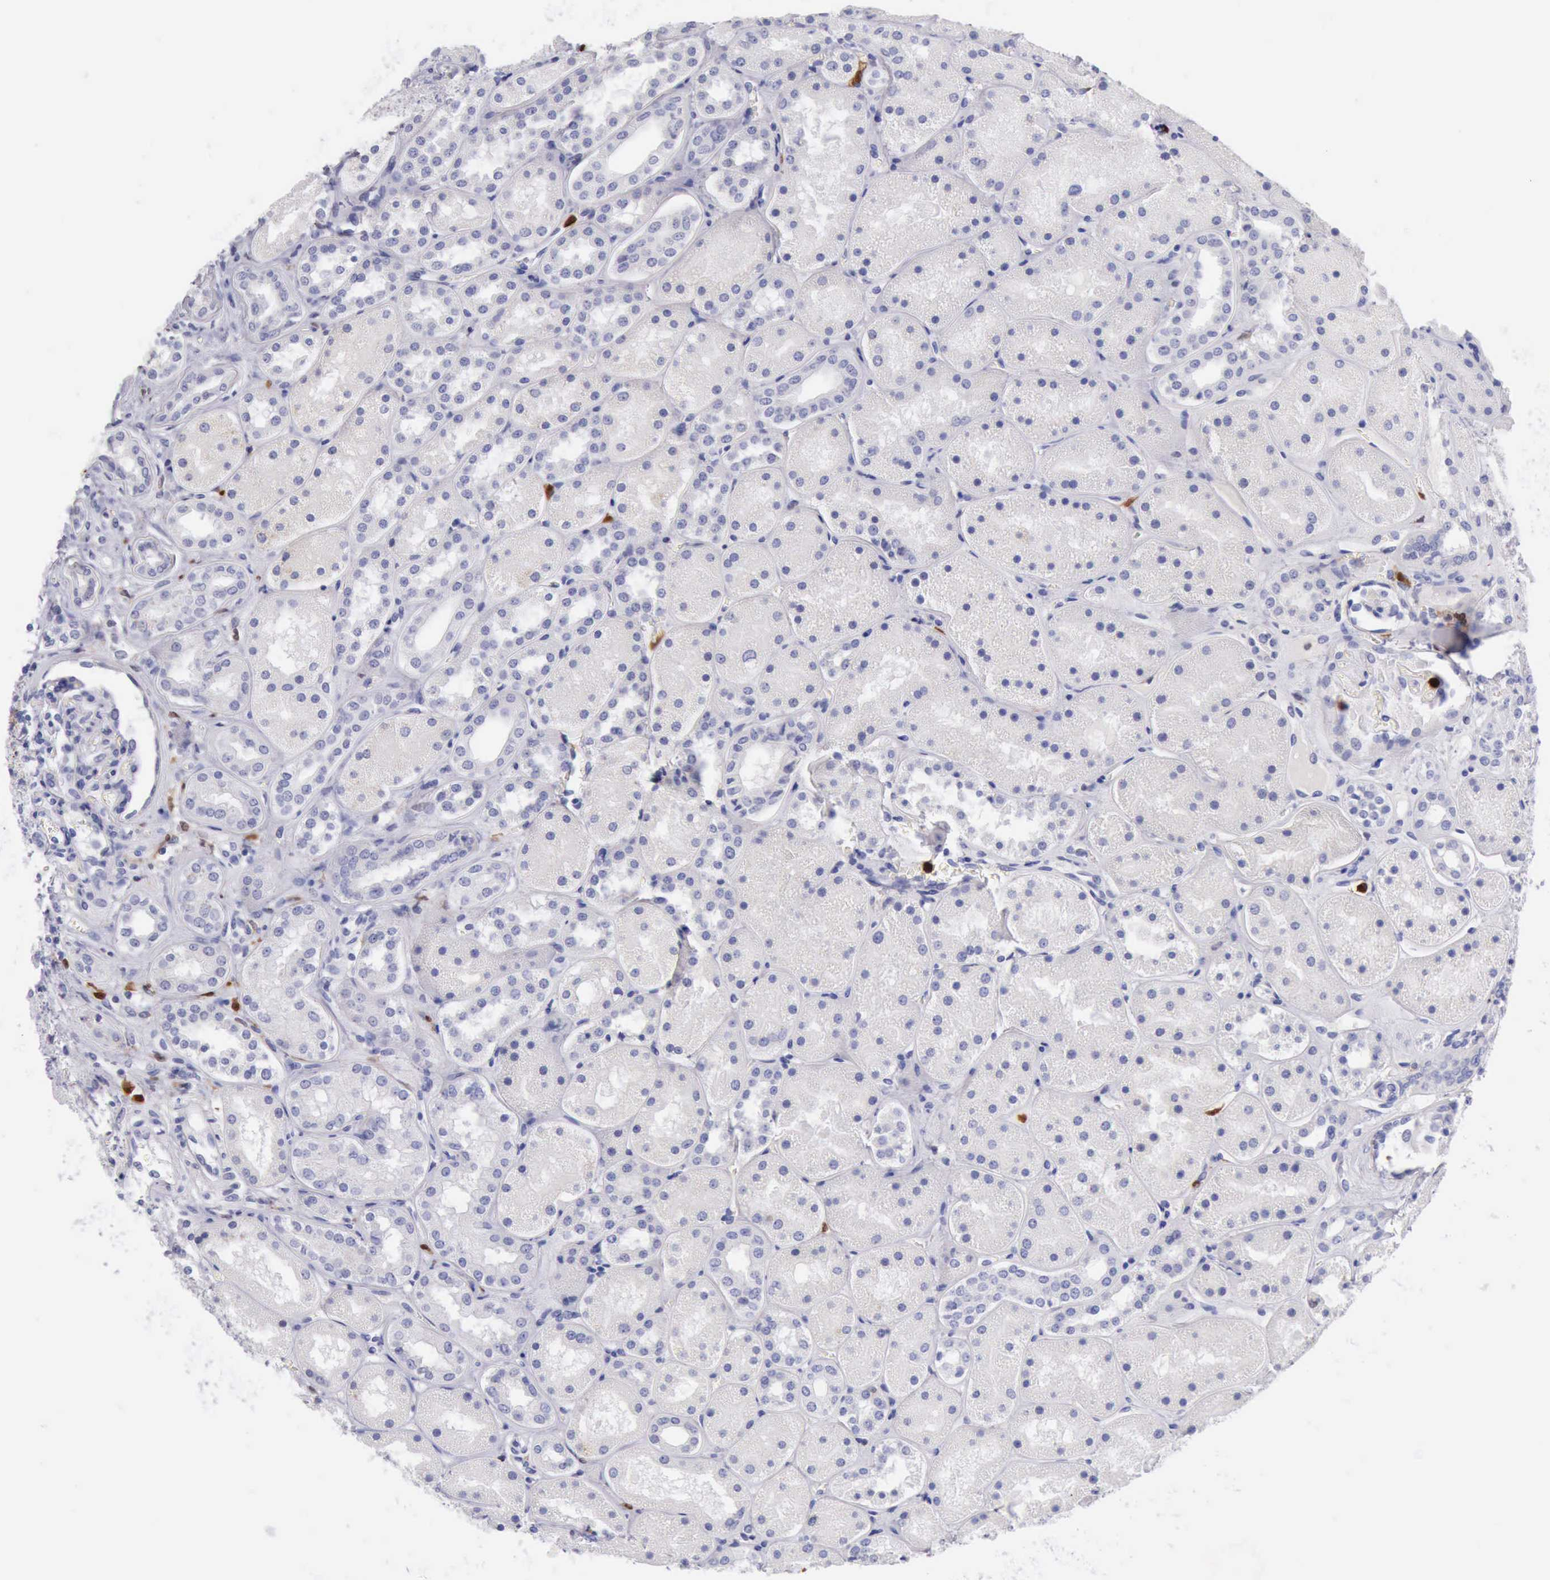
{"staining": {"intensity": "negative", "quantity": "none", "location": "none"}, "tissue": "kidney", "cell_type": "Cells in glomeruli", "image_type": "normal", "snomed": [{"axis": "morphology", "description": "Normal tissue, NOS"}, {"axis": "topography", "description": "Kidney"}], "caption": "This is a image of immunohistochemistry (IHC) staining of benign kidney, which shows no positivity in cells in glomeruli. (DAB (3,3'-diaminobenzidine) immunohistochemistry (IHC) visualized using brightfield microscopy, high magnification).", "gene": "CSTA", "patient": {"sex": "male", "age": 28}}